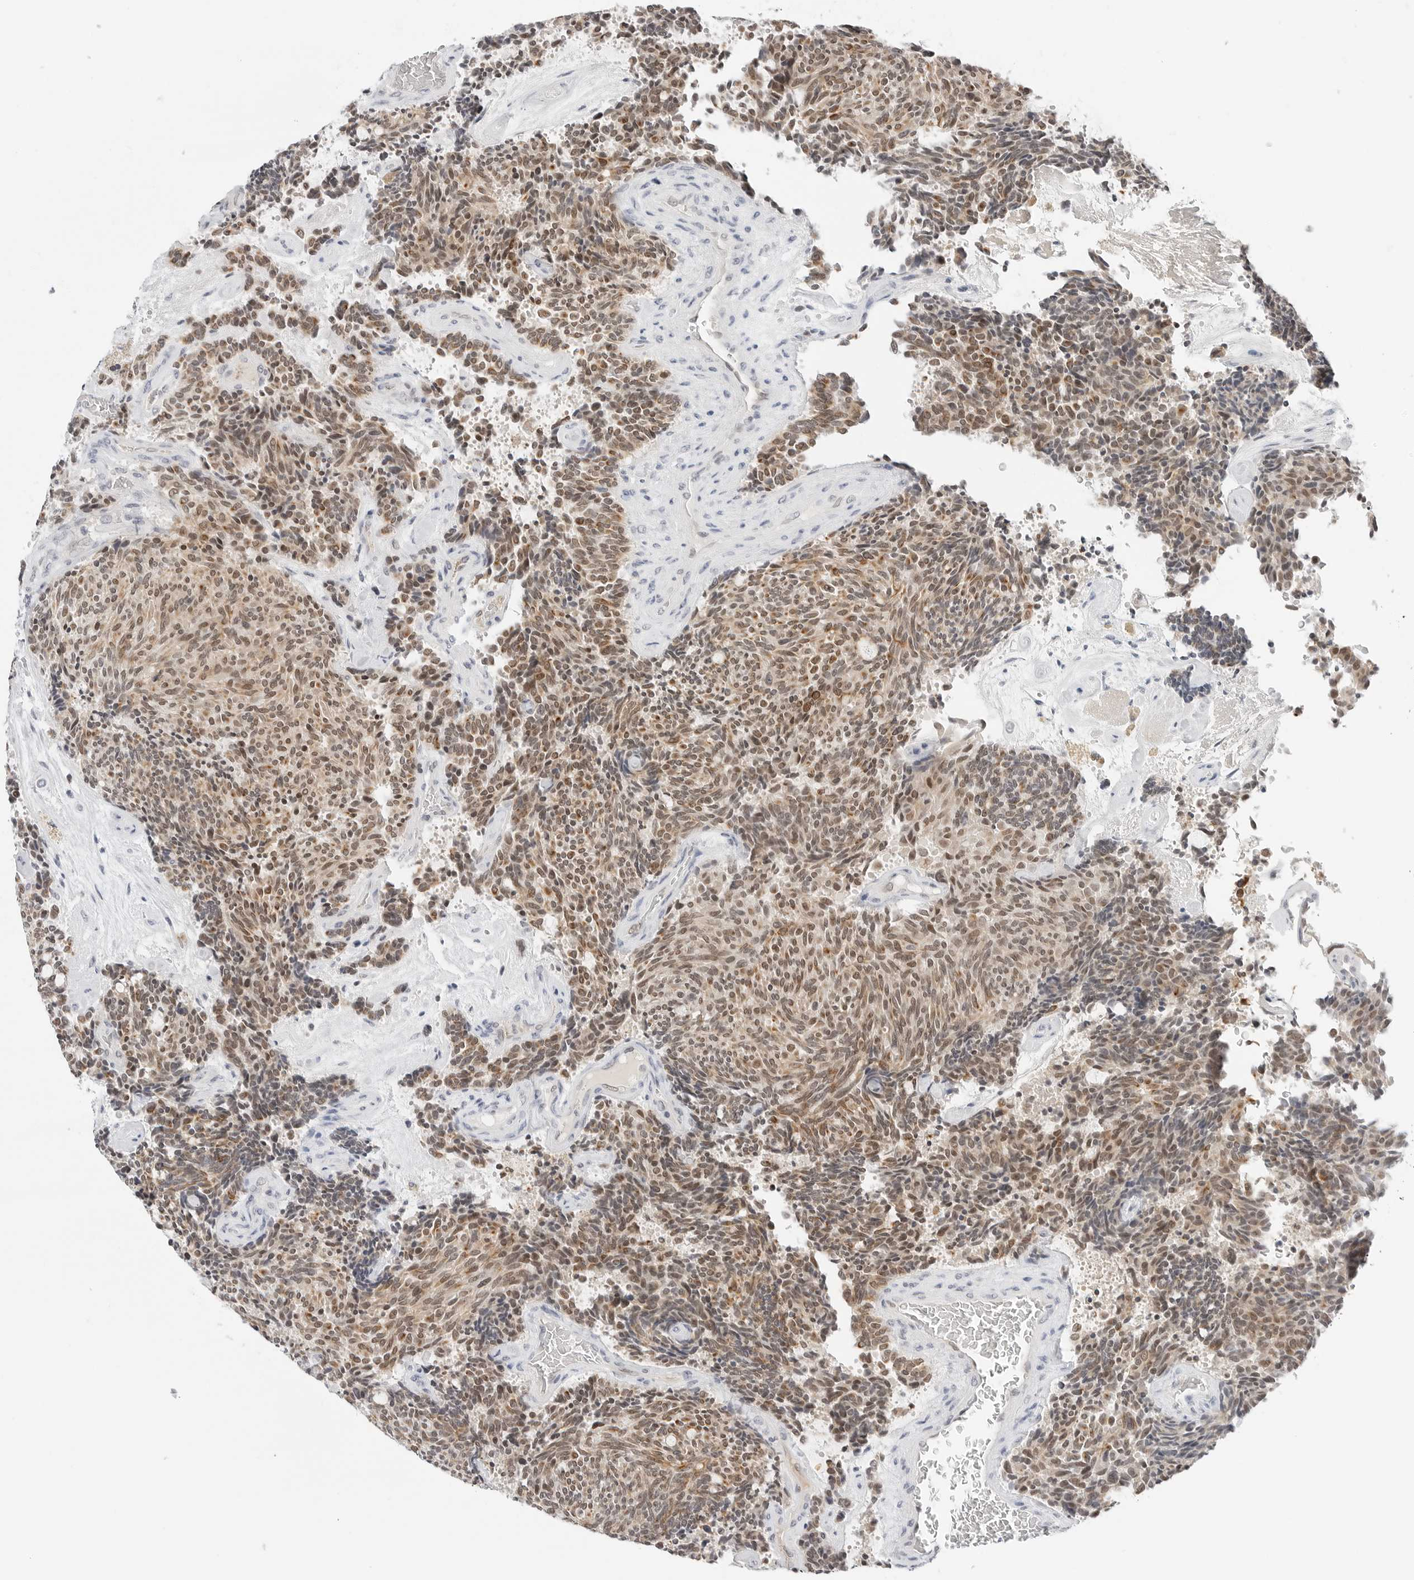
{"staining": {"intensity": "moderate", "quantity": ">75%", "location": "nuclear"}, "tissue": "carcinoid", "cell_type": "Tumor cells", "image_type": "cancer", "snomed": [{"axis": "morphology", "description": "Carcinoid, malignant, NOS"}, {"axis": "topography", "description": "Pancreas"}], "caption": "Protein expression by immunohistochemistry (IHC) exhibits moderate nuclear staining in about >75% of tumor cells in malignant carcinoid.", "gene": "TSEN2", "patient": {"sex": "female", "age": 54}}